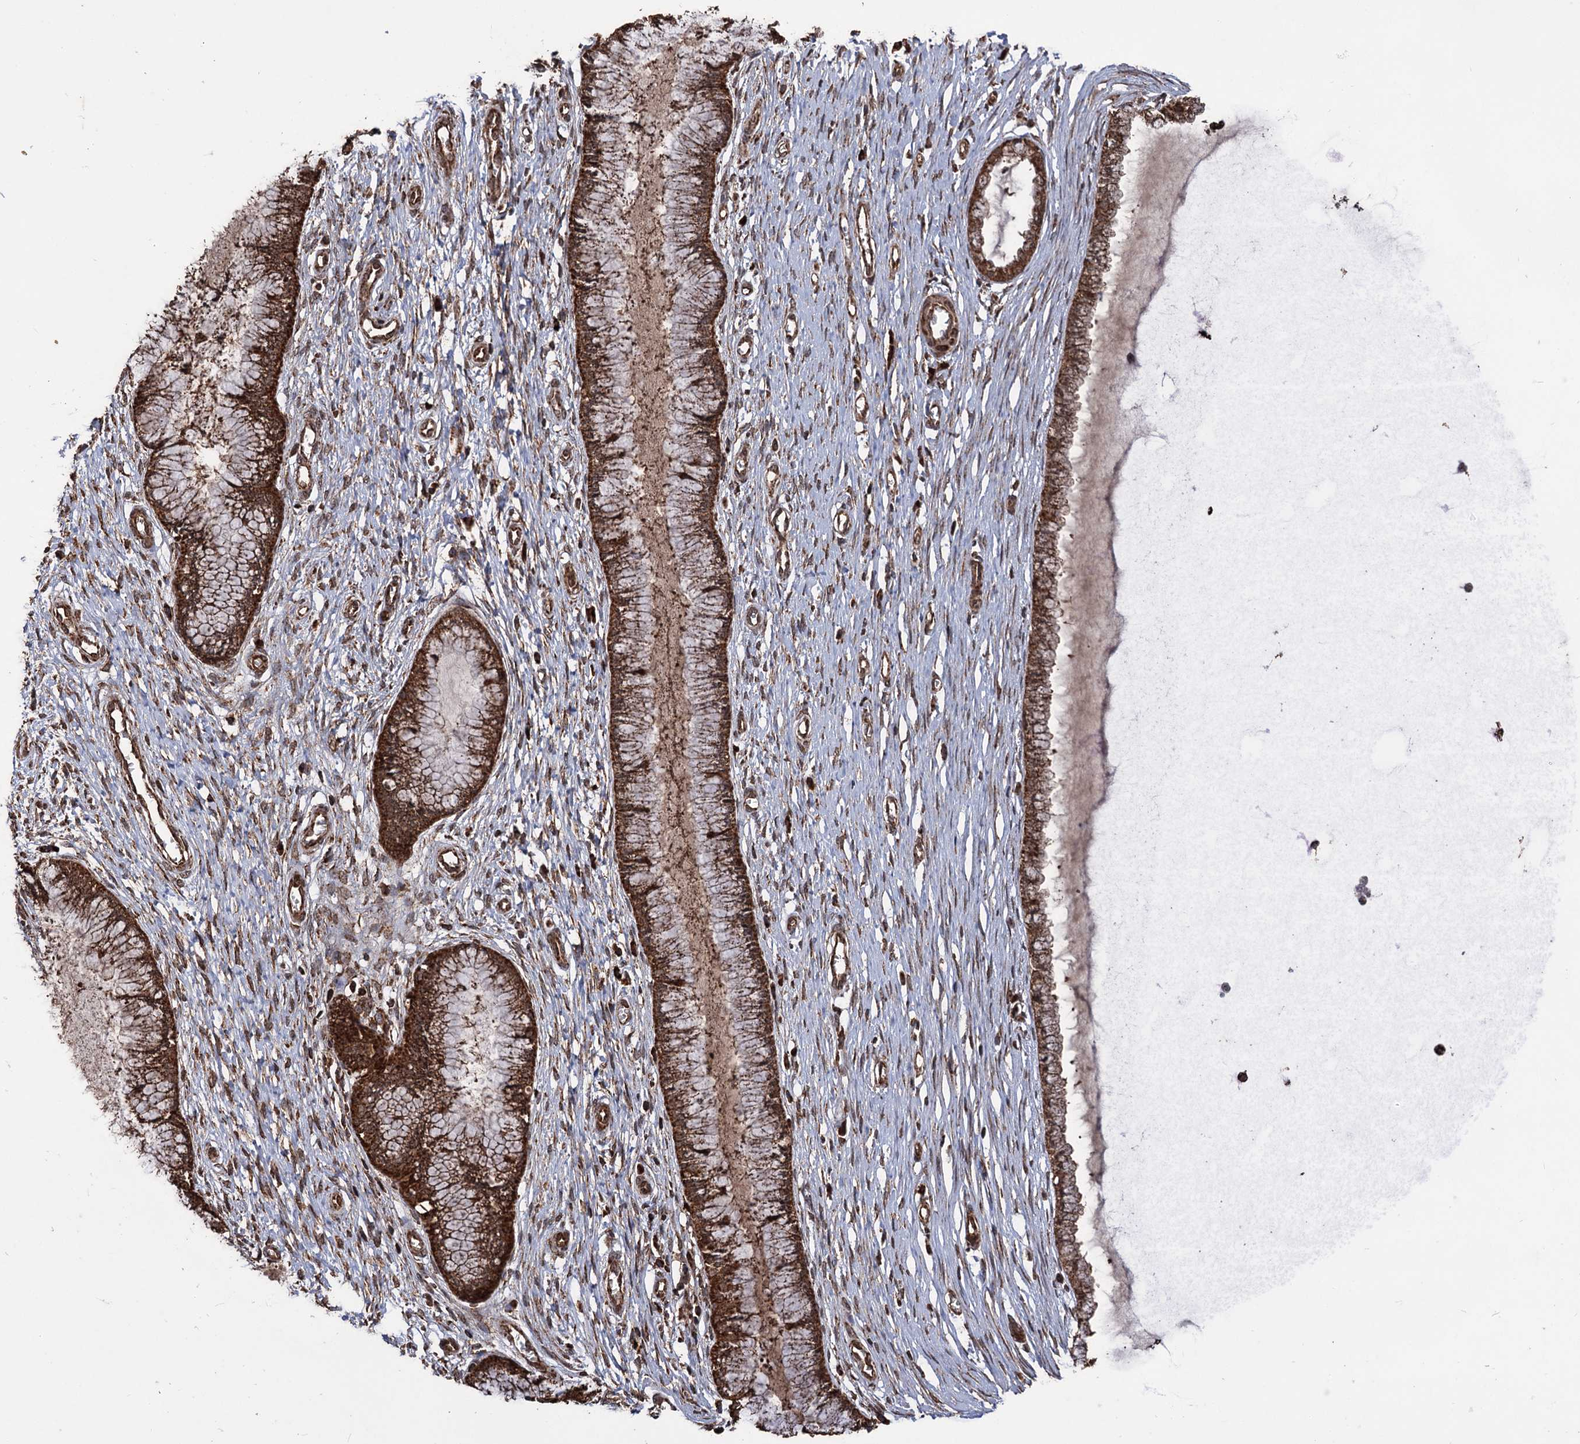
{"staining": {"intensity": "strong", "quantity": ">75%", "location": "cytoplasmic/membranous"}, "tissue": "cervix", "cell_type": "Glandular cells", "image_type": "normal", "snomed": [{"axis": "morphology", "description": "Normal tissue, NOS"}, {"axis": "topography", "description": "Cervix"}], "caption": "About >75% of glandular cells in unremarkable cervix show strong cytoplasmic/membranous protein positivity as visualized by brown immunohistochemical staining.", "gene": "IPO4", "patient": {"sex": "female", "age": 55}}